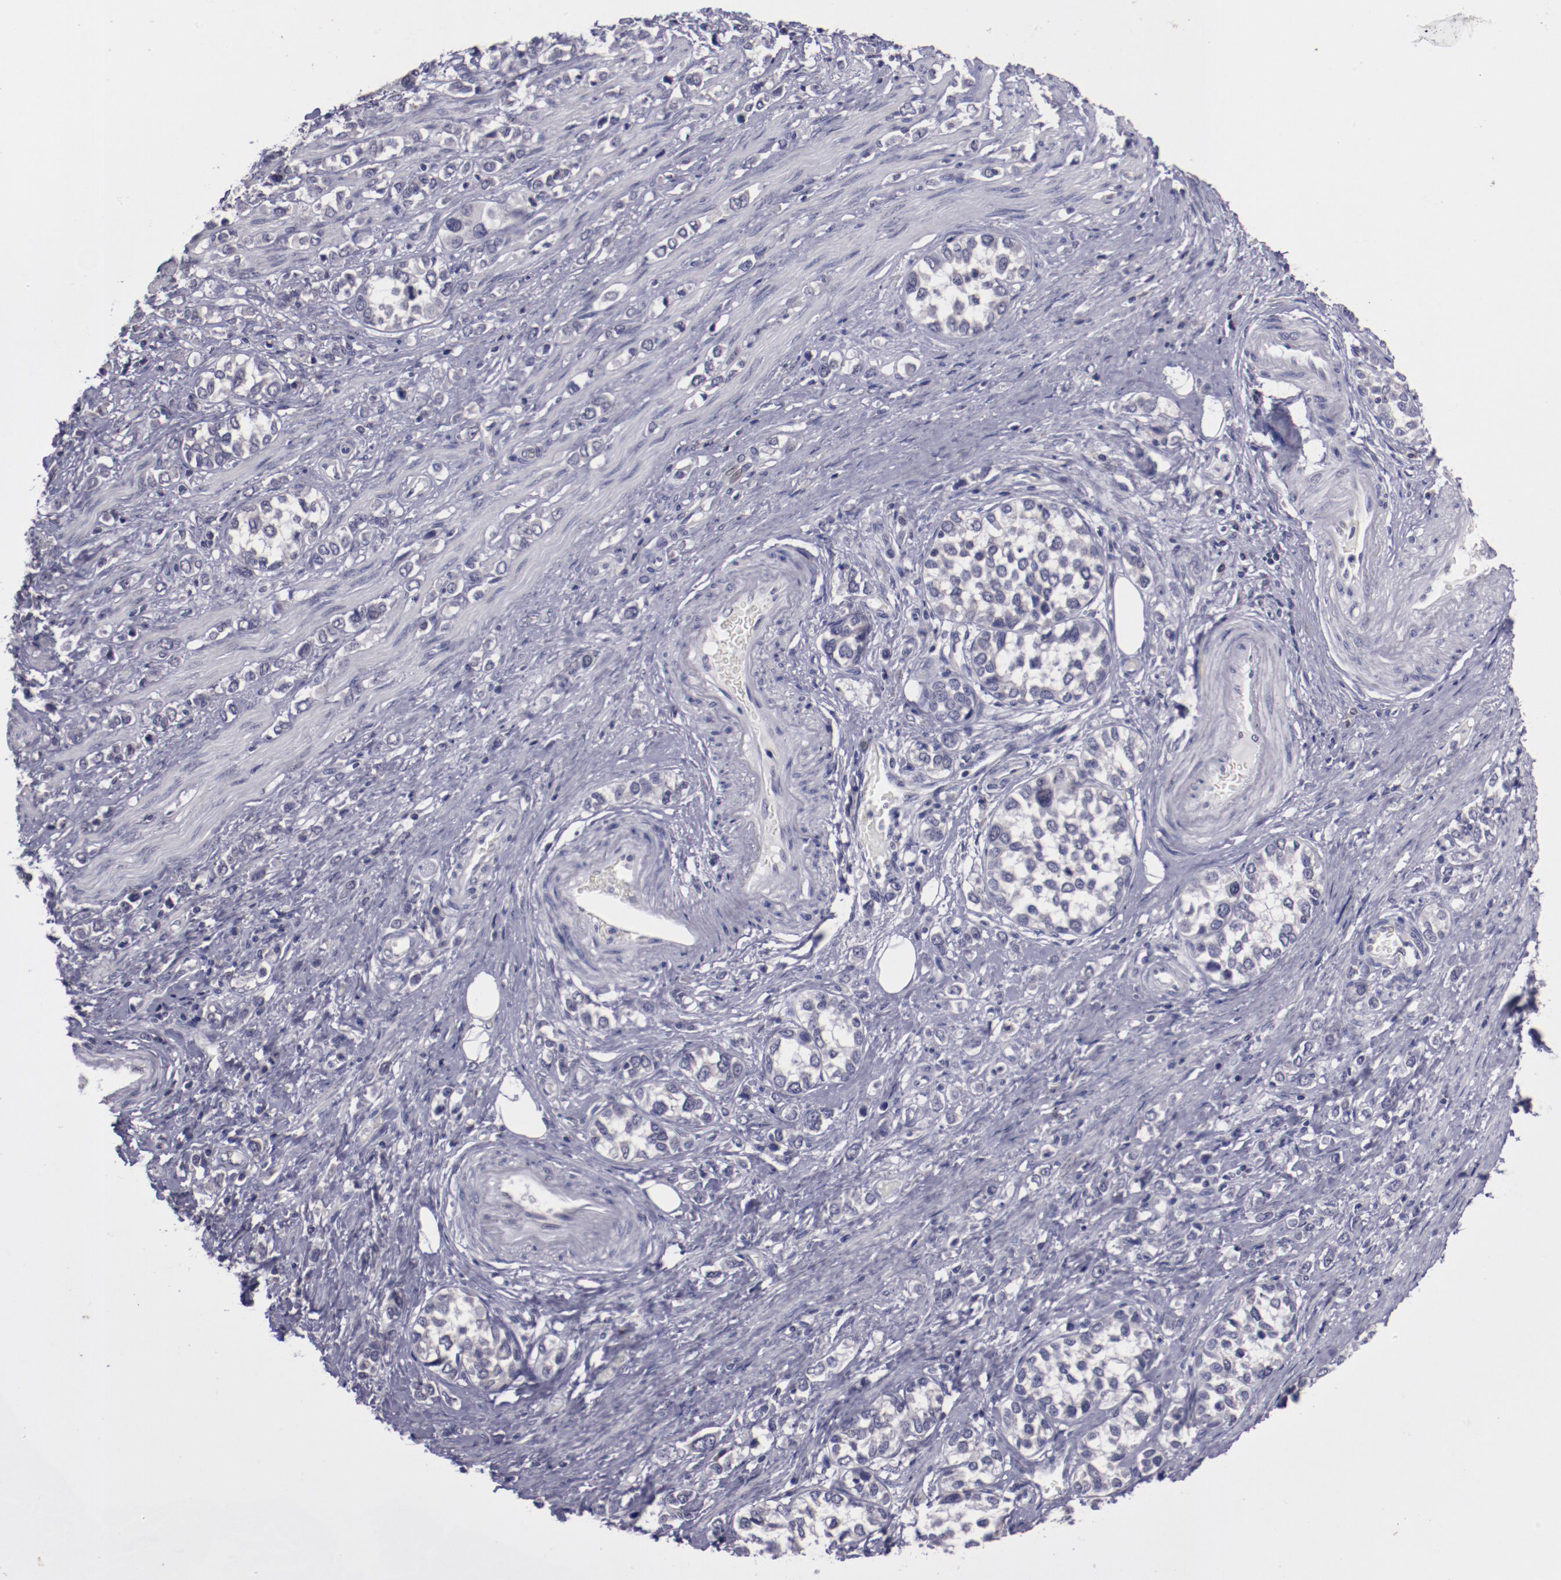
{"staining": {"intensity": "negative", "quantity": "none", "location": "none"}, "tissue": "stomach cancer", "cell_type": "Tumor cells", "image_type": "cancer", "snomed": [{"axis": "morphology", "description": "Adenocarcinoma, NOS"}, {"axis": "topography", "description": "Stomach, upper"}], "caption": "Immunohistochemistry (IHC) of stomach cancer (adenocarcinoma) reveals no positivity in tumor cells.", "gene": "NRXN3", "patient": {"sex": "male", "age": 76}}